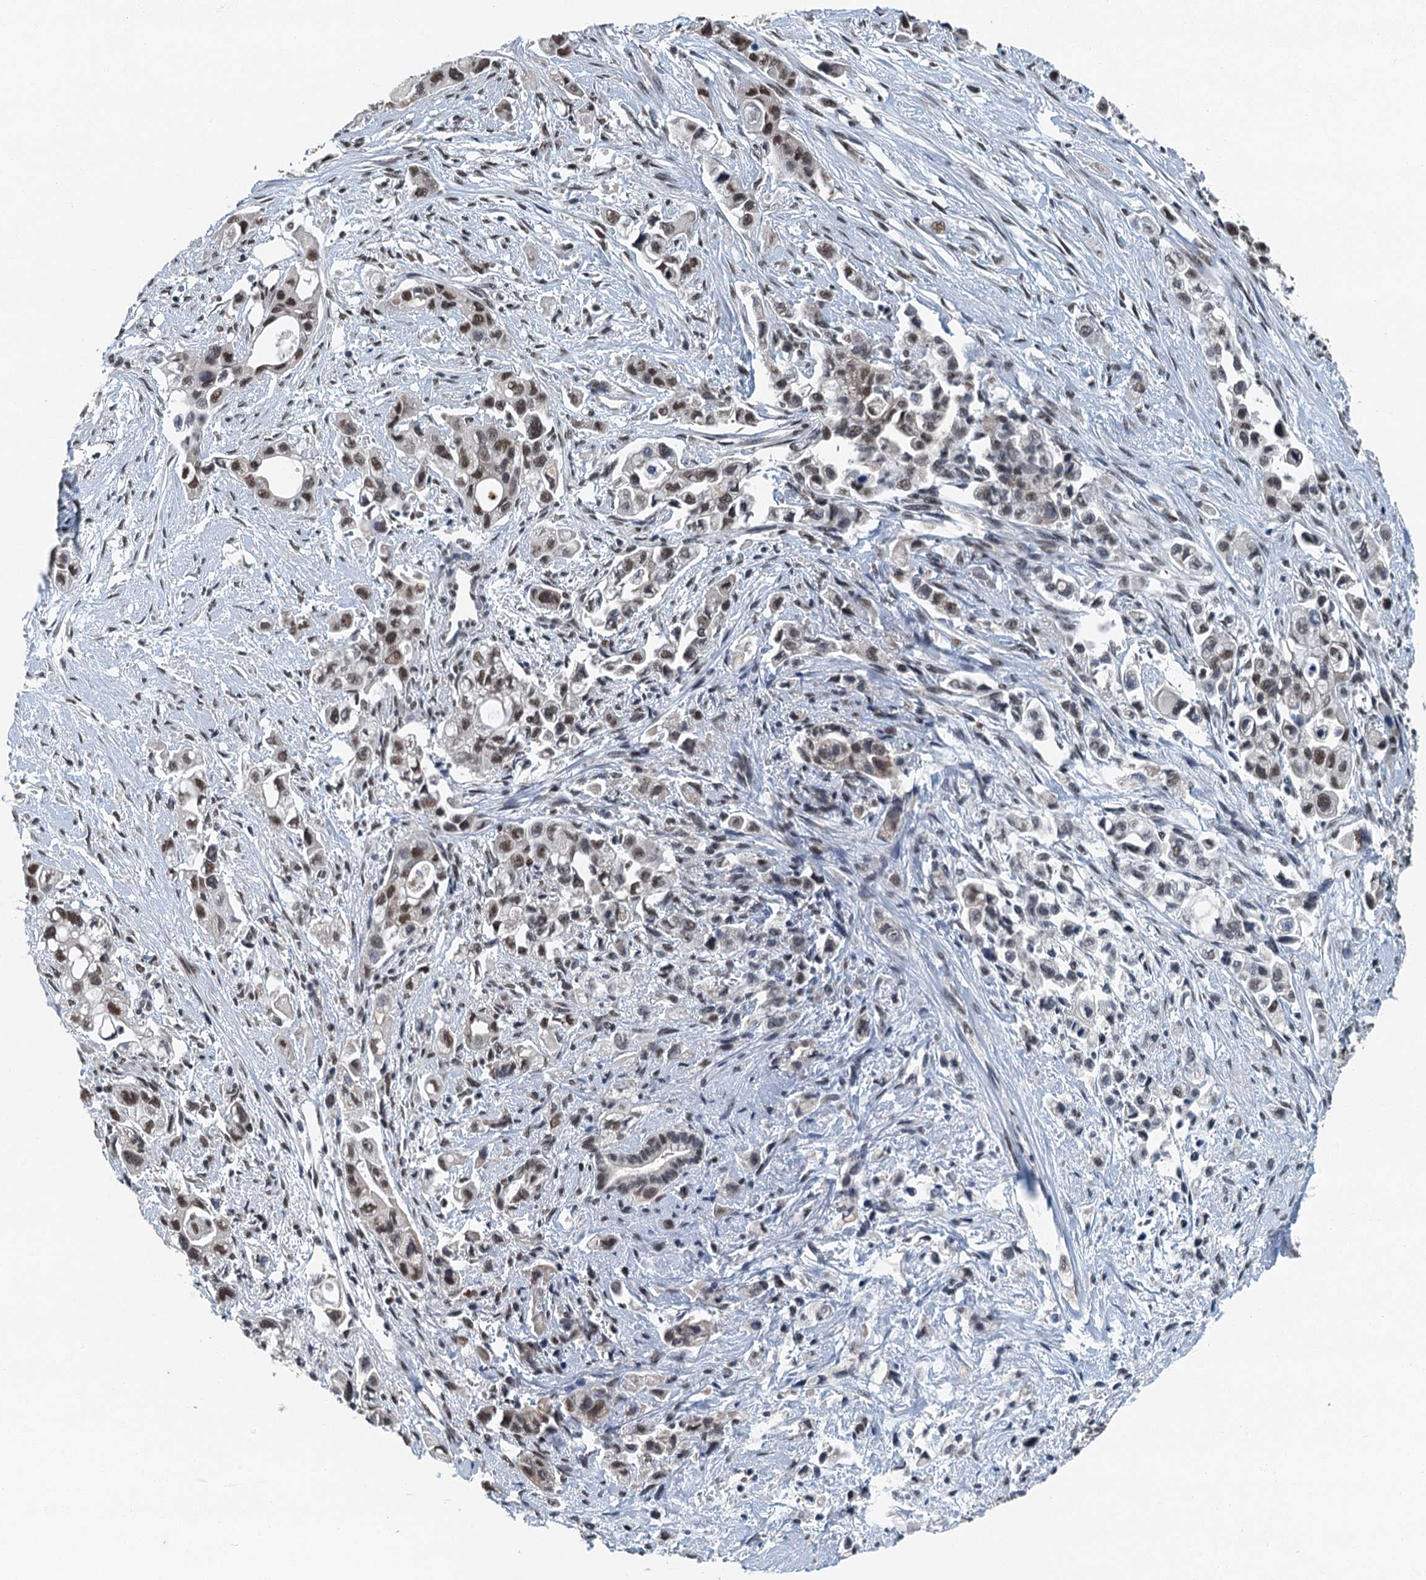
{"staining": {"intensity": "moderate", "quantity": ">75%", "location": "nuclear"}, "tissue": "pancreatic cancer", "cell_type": "Tumor cells", "image_type": "cancer", "snomed": [{"axis": "morphology", "description": "Adenocarcinoma, NOS"}, {"axis": "topography", "description": "Pancreas"}], "caption": "Immunohistochemistry micrograph of neoplastic tissue: pancreatic adenocarcinoma stained using immunohistochemistry shows medium levels of moderate protein expression localized specifically in the nuclear of tumor cells, appearing as a nuclear brown color.", "gene": "MTA3", "patient": {"sex": "female", "age": 66}}